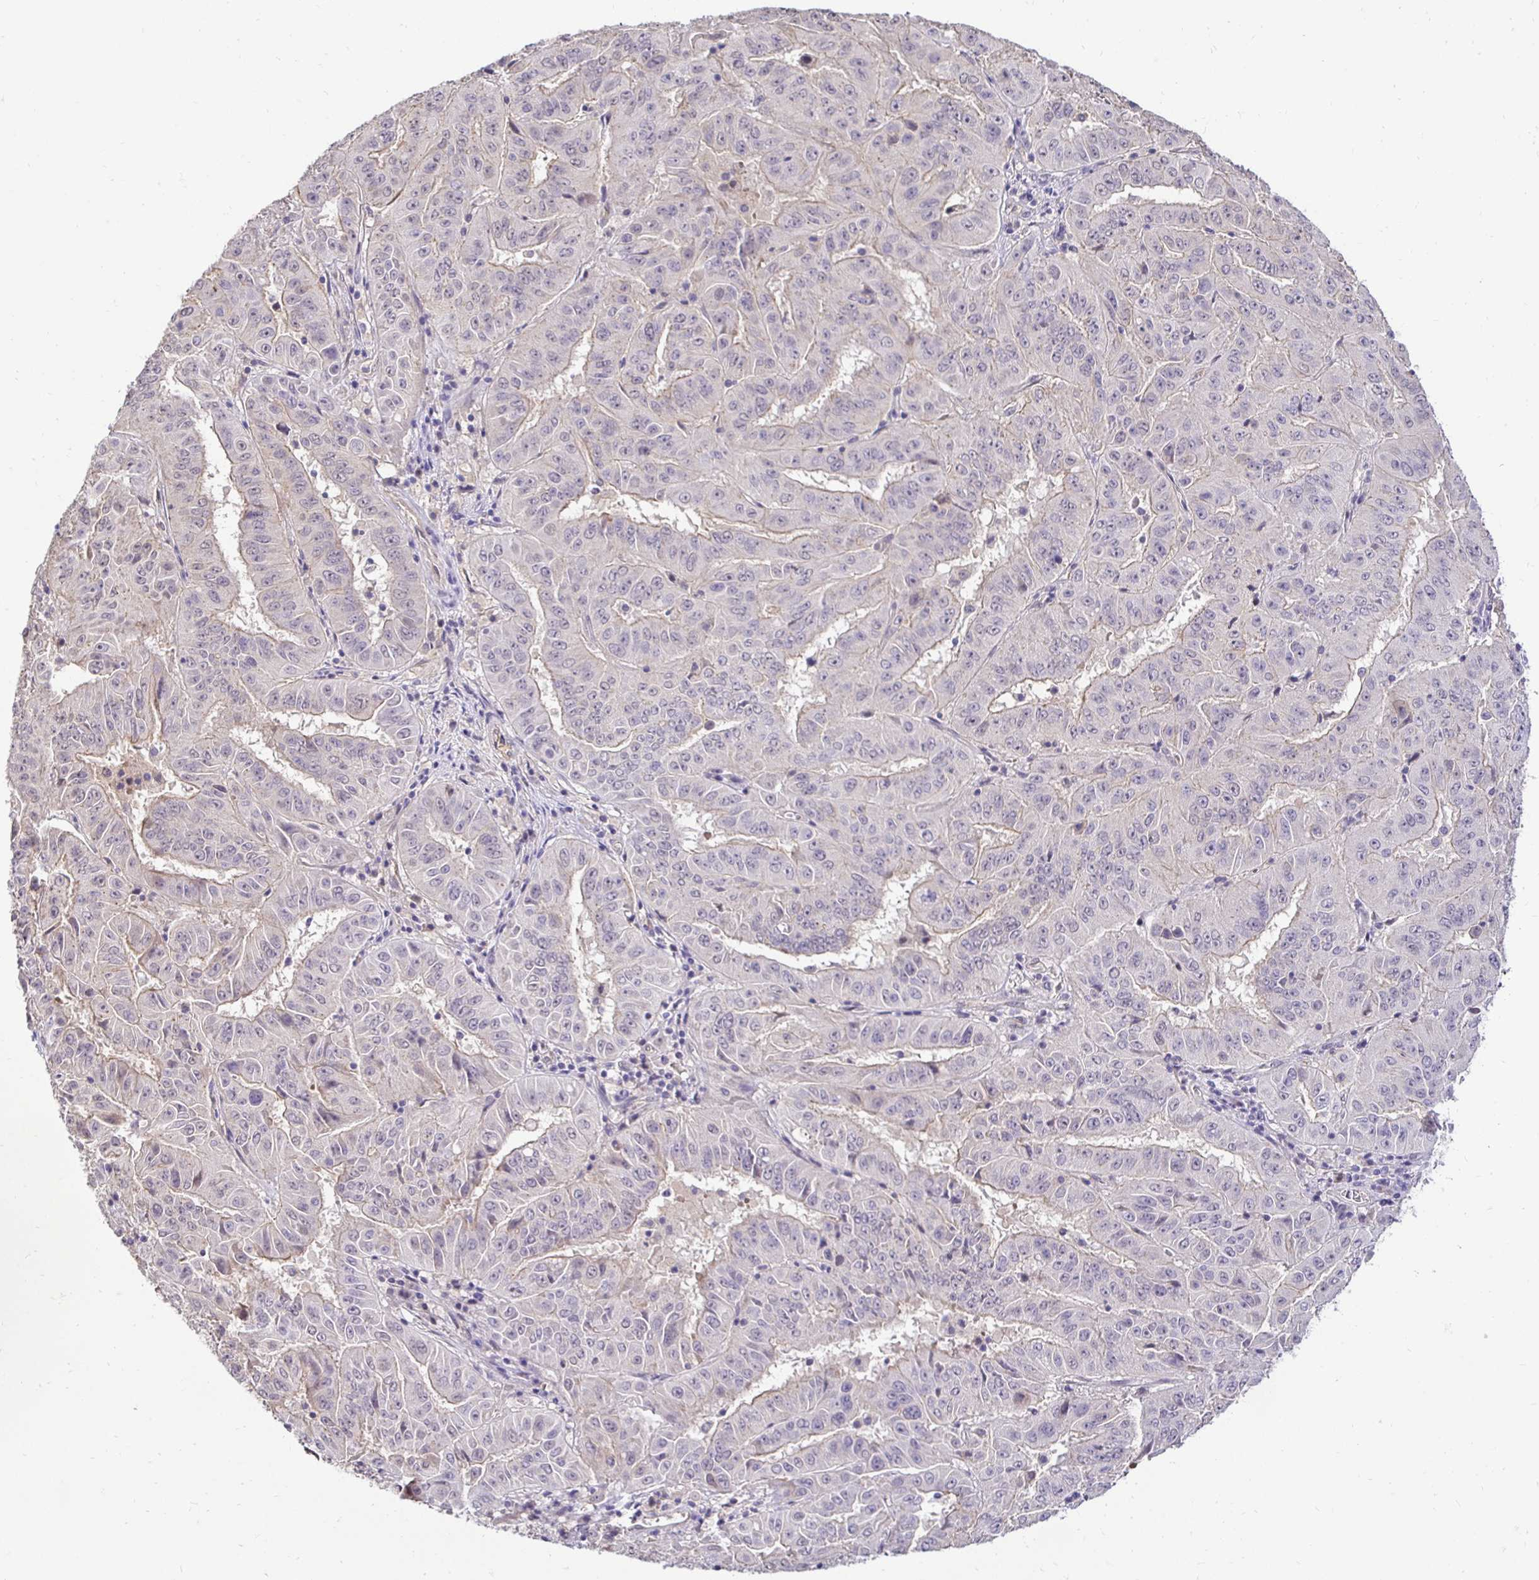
{"staining": {"intensity": "negative", "quantity": "none", "location": "none"}, "tissue": "pancreatic cancer", "cell_type": "Tumor cells", "image_type": "cancer", "snomed": [{"axis": "morphology", "description": "Adenocarcinoma, NOS"}, {"axis": "topography", "description": "Pancreas"}], "caption": "A histopathology image of adenocarcinoma (pancreatic) stained for a protein demonstrates no brown staining in tumor cells.", "gene": "SLC9A1", "patient": {"sex": "male", "age": 63}}